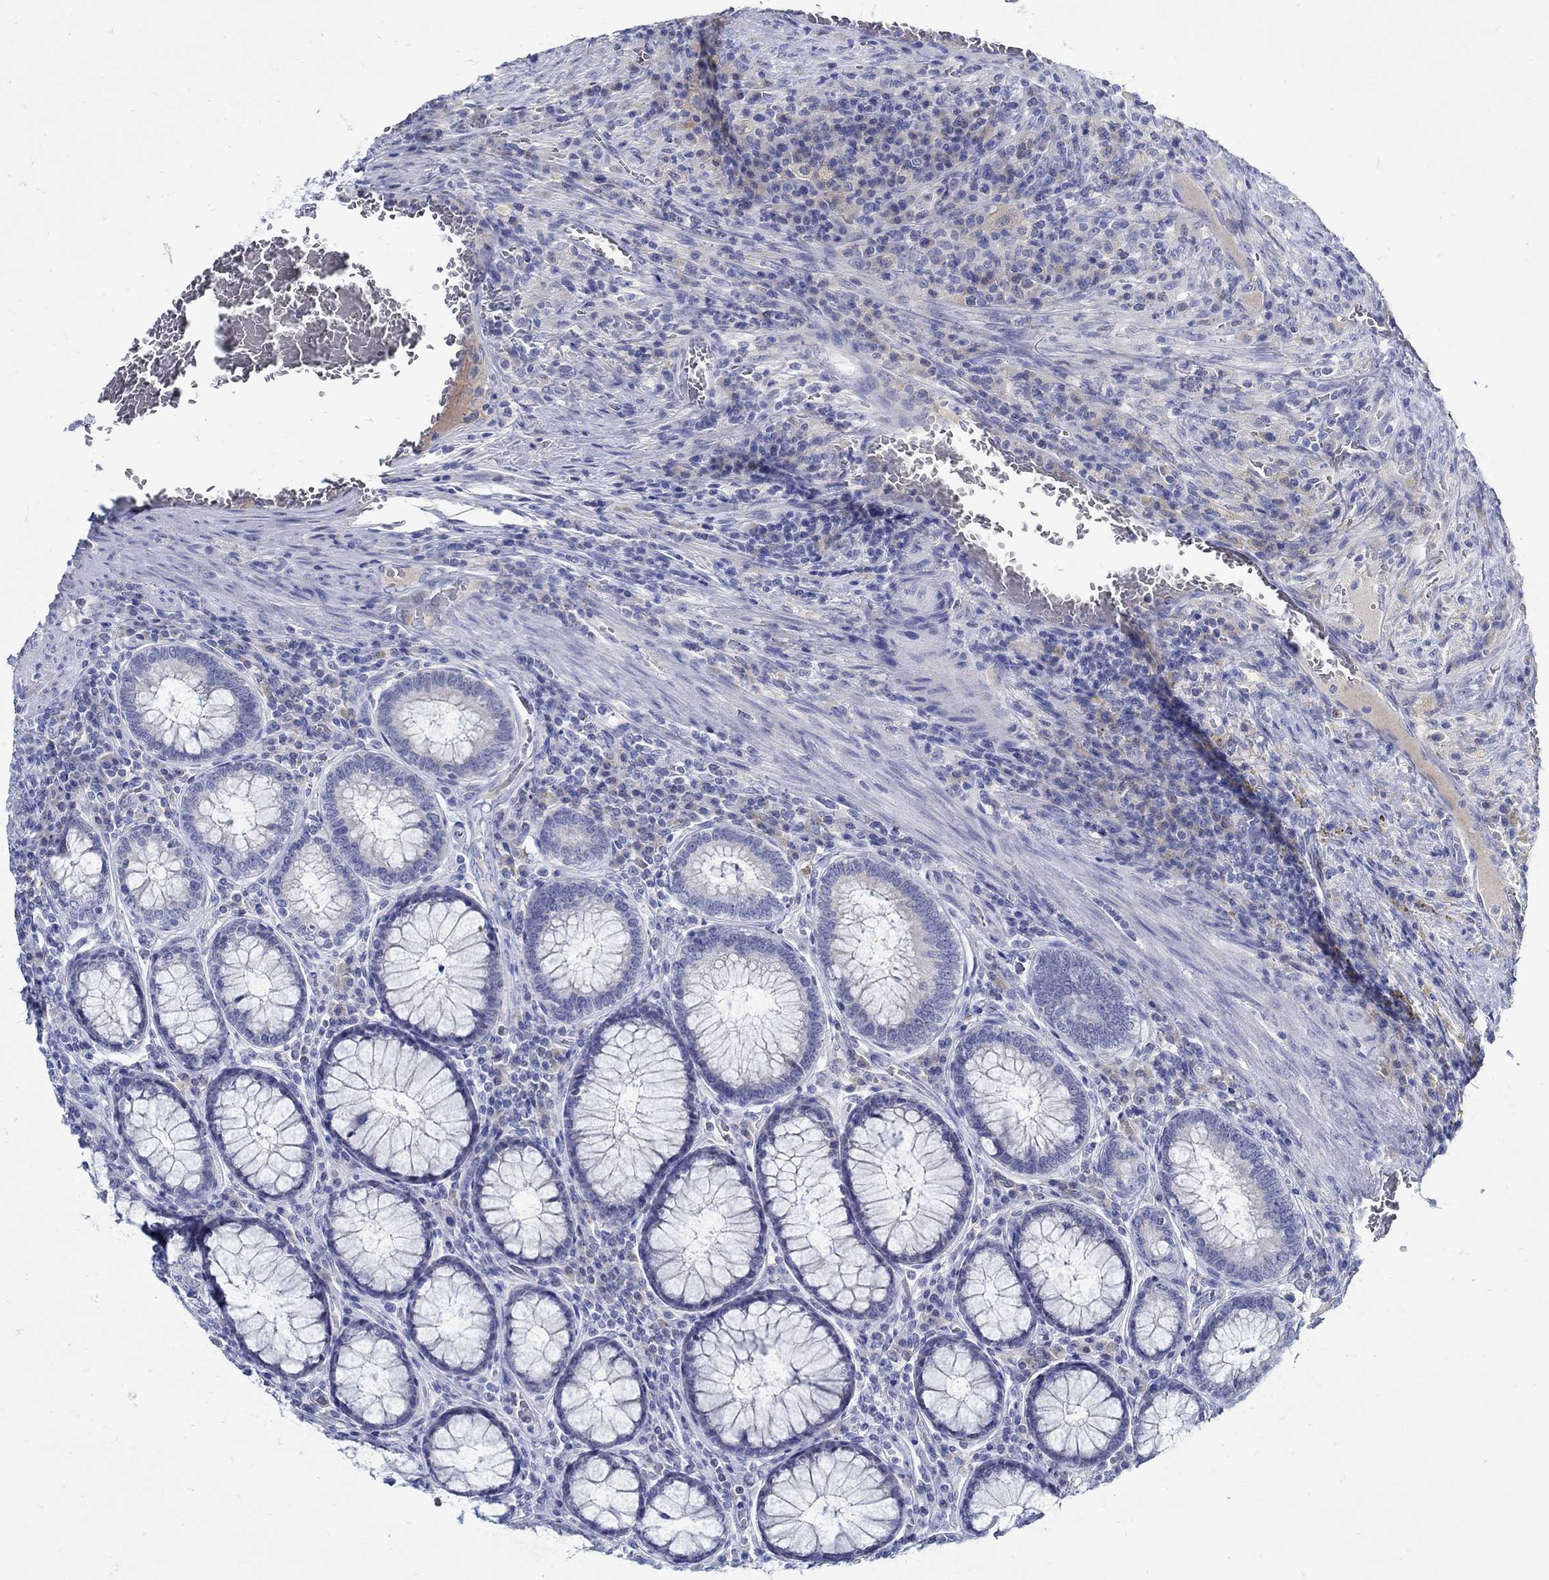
{"staining": {"intensity": "negative", "quantity": "none", "location": "none"}, "tissue": "colorectal cancer", "cell_type": "Tumor cells", "image_type": "cancer", "snomed": [{"axis": "morphology", "description": "Adenocarcinoma, NOS"}, {"axis": "topography", "description": "Colon"}], "caption": "High power microscopy photomicrograph of an IHC histopathology image of adenocarcinoma (colorectal), revealing no significant expression in tumor cells. (DAB immunohistochemistry (IHC) with hematoxylin counter stain).", "gene": "PAX9", "patient": {"sex": "female", "age": 86}}